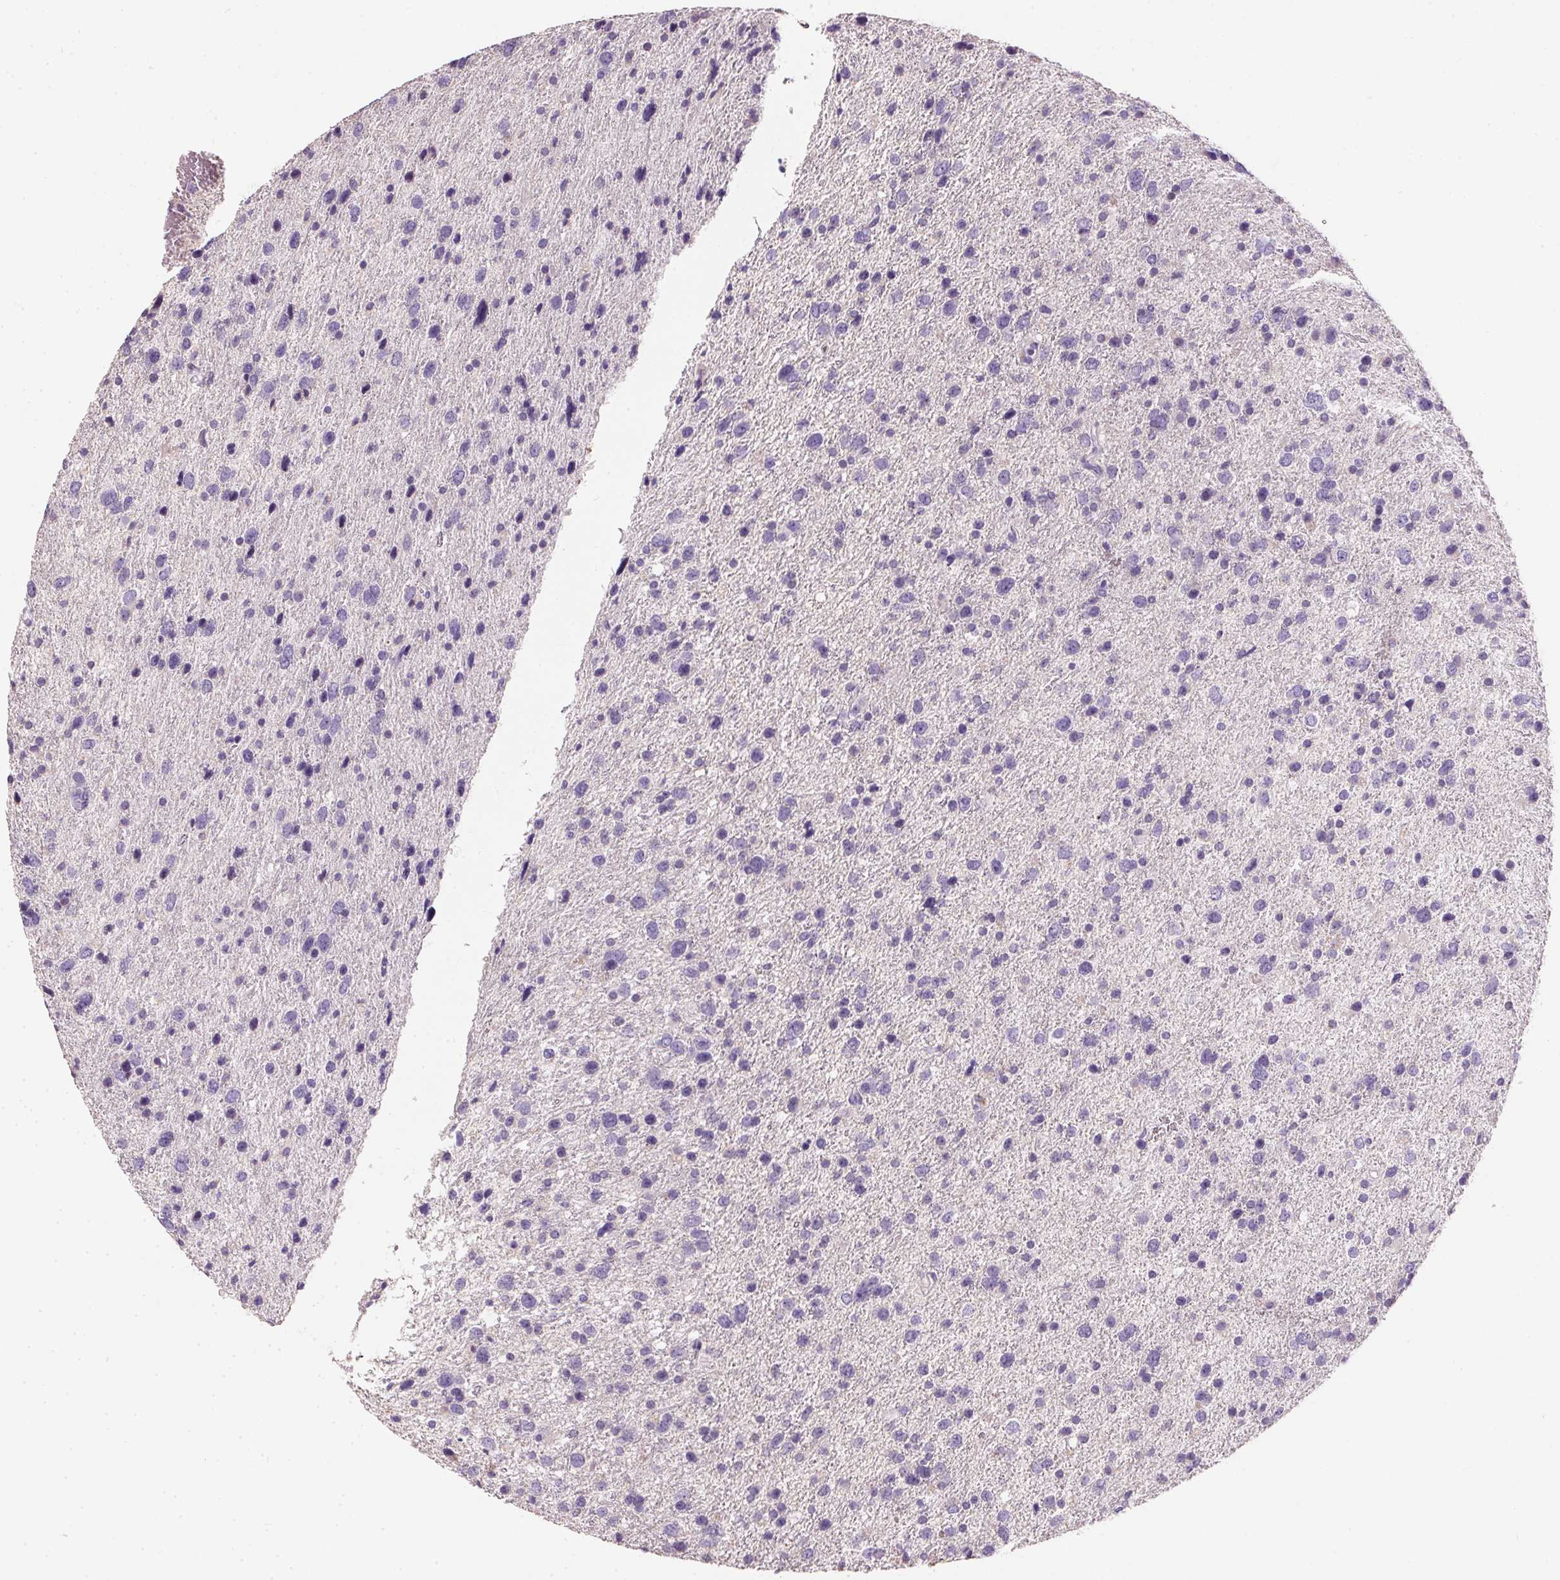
{"staining": {"intensity": "negative", "quantity": "none", "location": "none"}, "tissue": "glioma", "cell_type": "Tumor cells", "image_type": "cancer", "snomed": [{"axis": "morphology", "description": "Glioma, malignant, Low grade"}, {"axis": "topography", "description": "Brain"}], "caption": "DAB (3,3'-diaminobenzidine) immunohistochemical staining of human low-grade glioma (malignant) shows no significant staining in tumor cells.", "gene": "HSD17B1", "patient": {"sex": "female", "age": 55}}